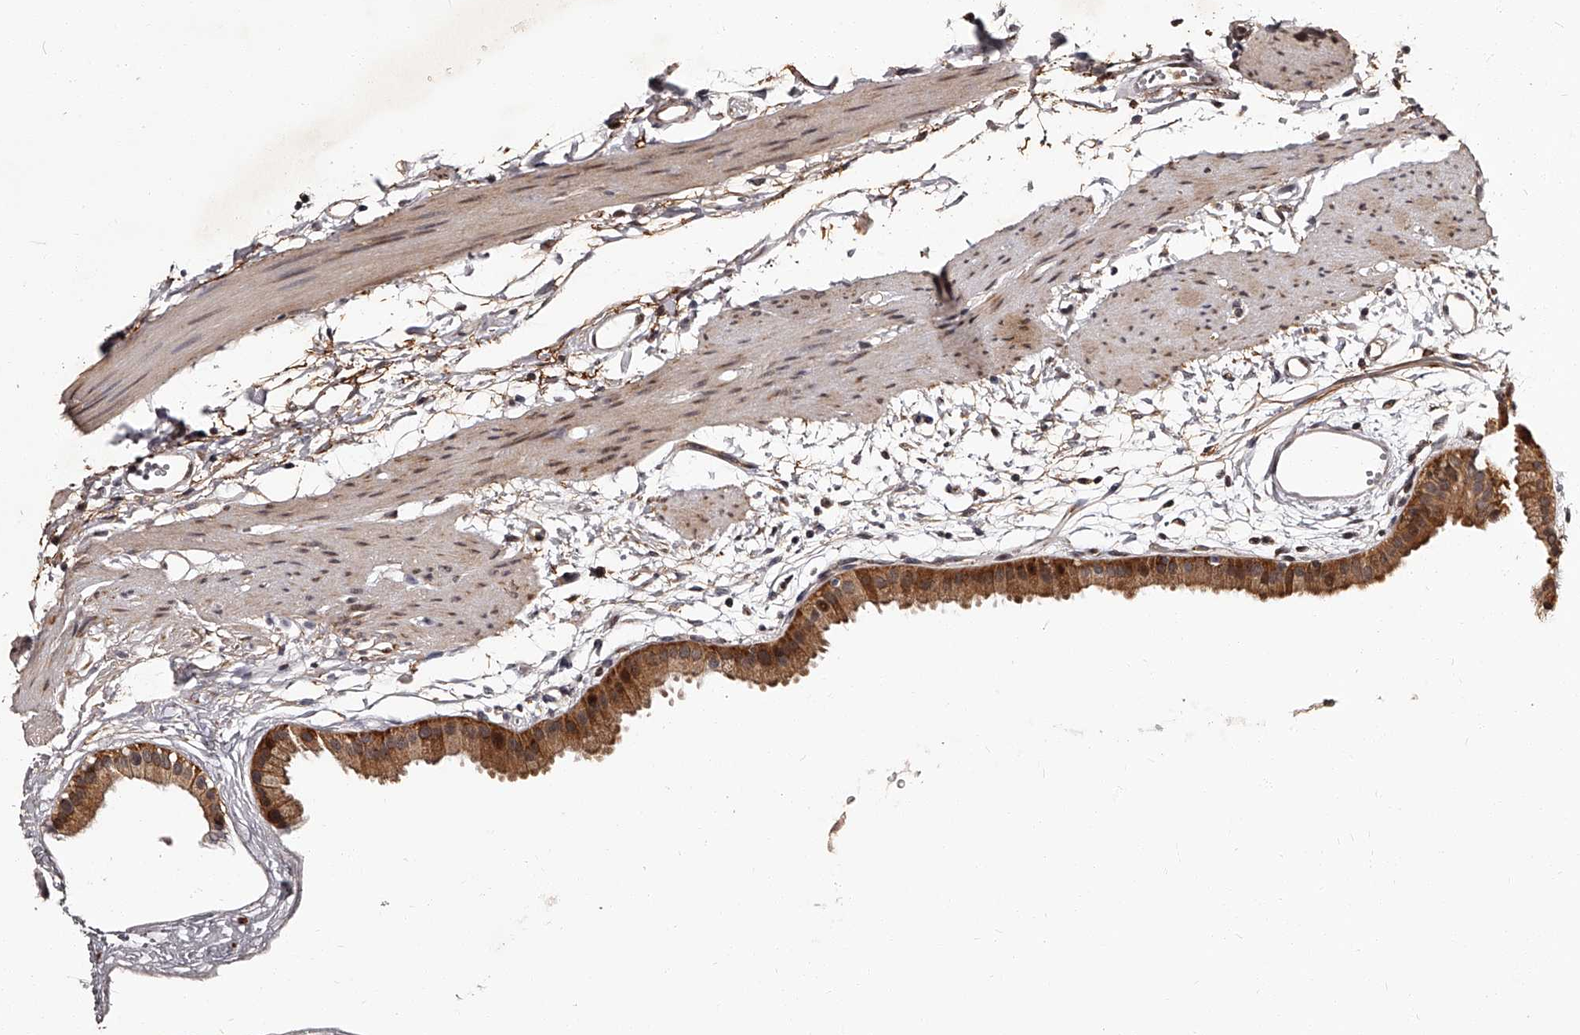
{"staining": {"intensity": "strong", "quantity": ">75%", "location": "cytoplasmic/membranous,nuclear"}, "tissue": "gallbladder", "cell_type": "Glandular cells", "image_type": "normal", "snomed": [{"axis": "morphology", "description": "Normal tissue, NOS"}, {"axis": "topography", "description": "Gallbladder"}], "caption": "IHC photomicrograph of normal gallbladder: human gallbladder stained using immunohistochemistry (IHC) demonstrates high levels of strong protein expression localized specifically in the cytoplasmic/membranous,nuclear of glandular cells, appearing as a cytoplasmic/membranous,nuclear brown color.", "gene": "RSC1A1", "patient": {"sex": "female", "age": 64}}